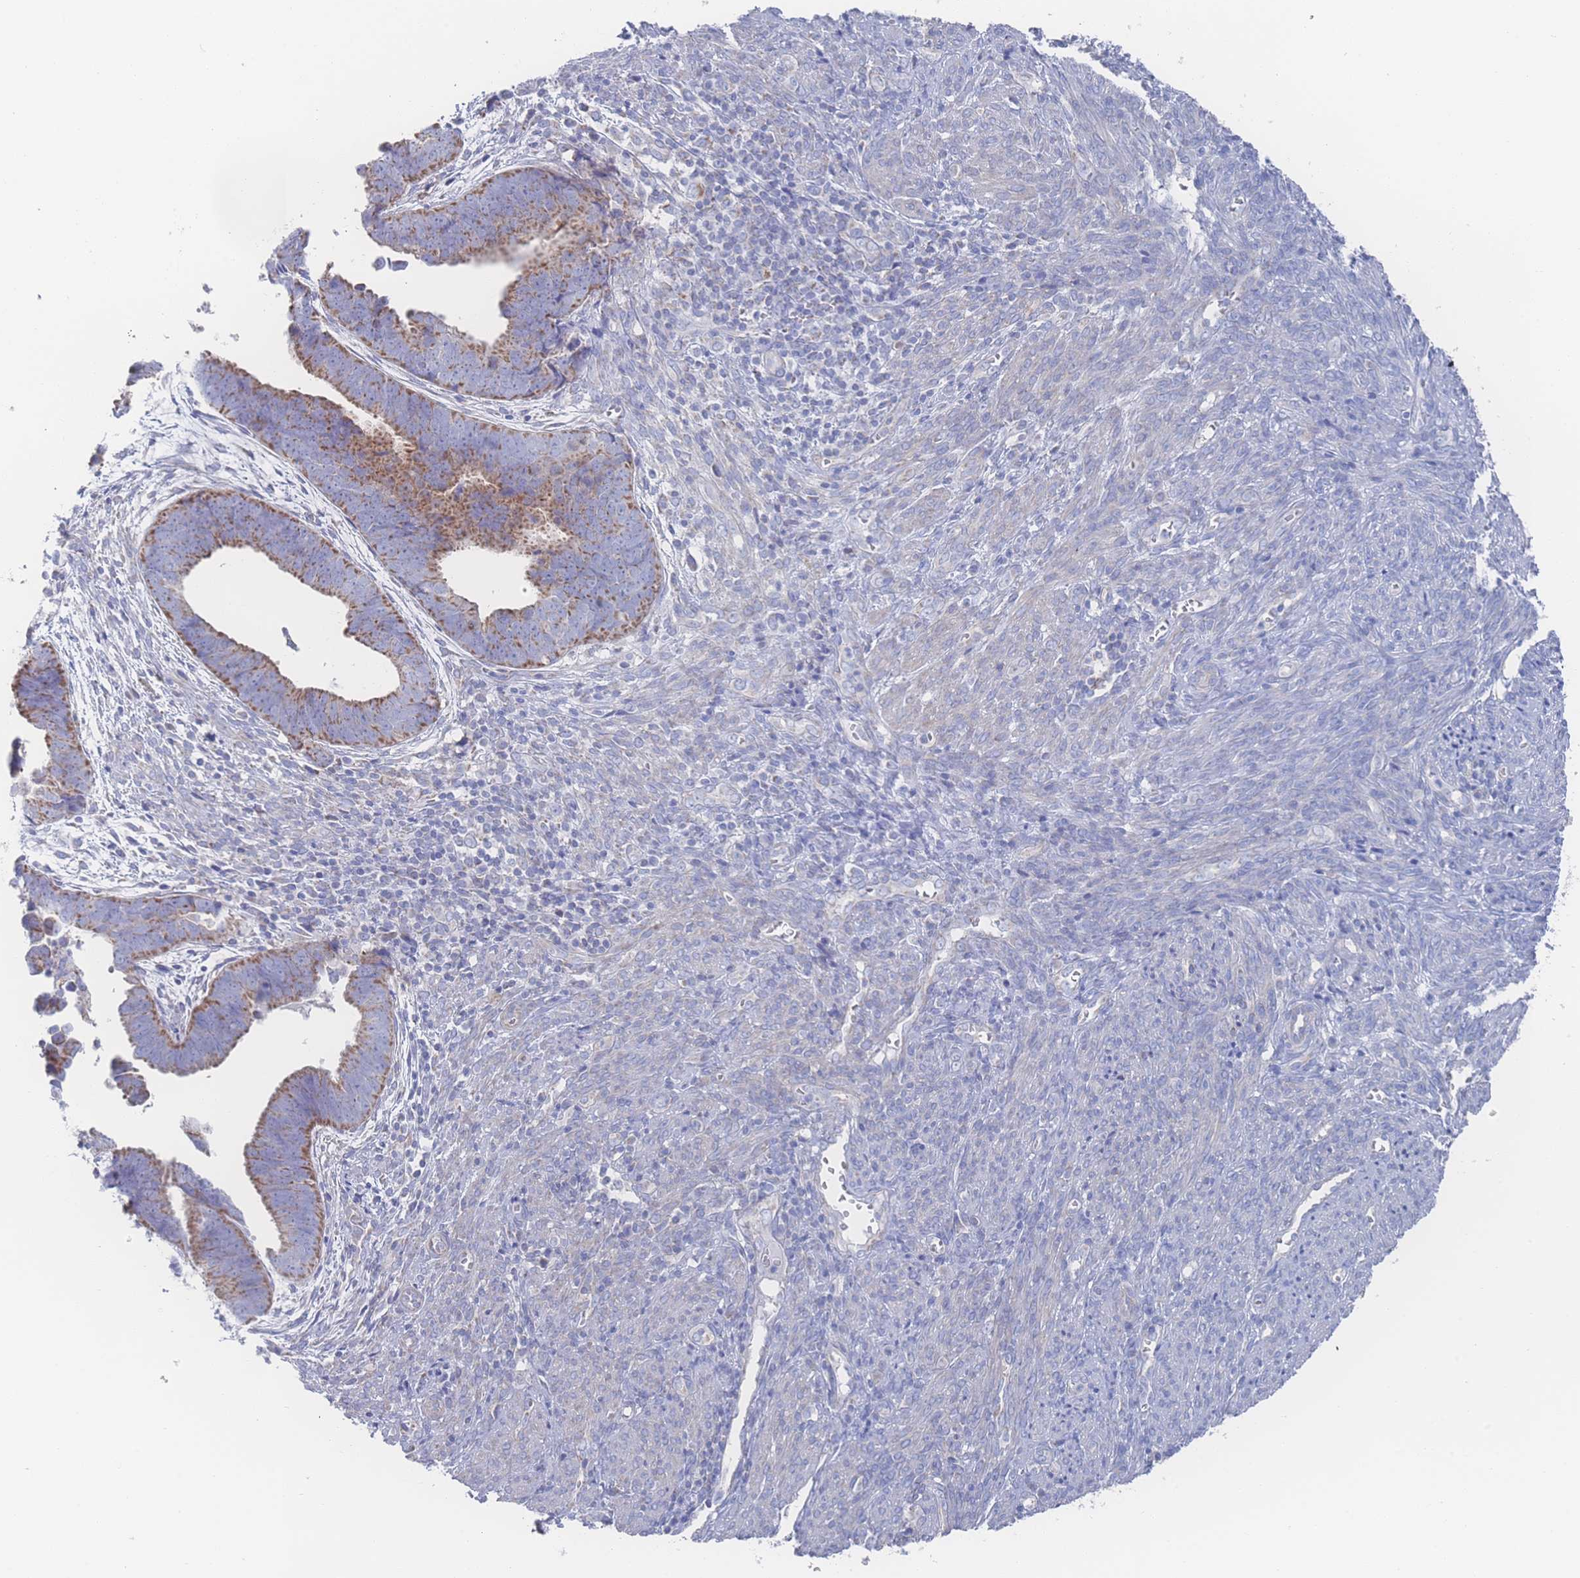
{"staining": {"intensity": "strong", "quantity": ">75%", "location": "cytoplasmic/membranous"}, "tissue": "endometrial cancer", "cell_type": "Tumor cells", "image_type": "cancer", "snomed": [{"axis": "morphology", "description": "Adenocarcinoma, NOS"}, {"axis": "topography", "description": "Endometrium"}], "caption": "Endometrial cancer tissue demonstrates strong cytoplasmic/membranous expression in about >75% of tumor cells, visualized by immunohistochemistry.", "gene": "SNPH", "patient": {"sex": "female", "age": 75}}